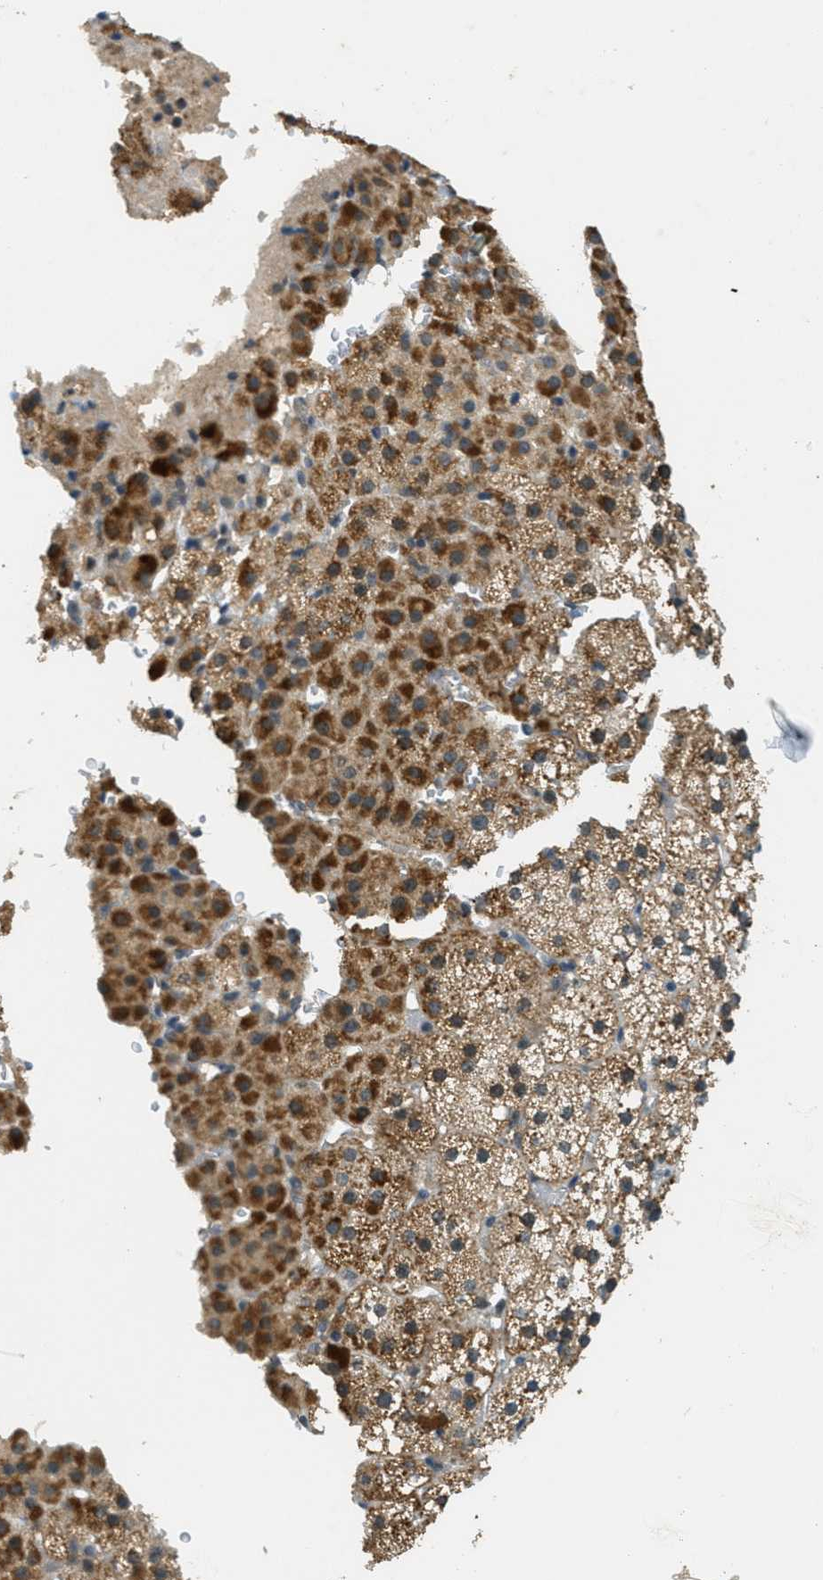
{"staining": {"intensity": "moderate", "quantity": ">75%", "location": "cytoplasmic/membranous"}, "tissue": "adrenal gland", "cell_type": "Glandular cells", "image_type": "normal", "snomed": [{"axis": "morphology", "description": "Normal tissue, NOS"}, {"axis": "topography", "description": "Adrenal gland"}], "caption": "Unremarkable adrenal gland displays moderate cytoplasmic/membranous positivity in approximately >75% of glandular cells.", "gene": "TCF20", "patient": {"sex": "male", "age": 35}}